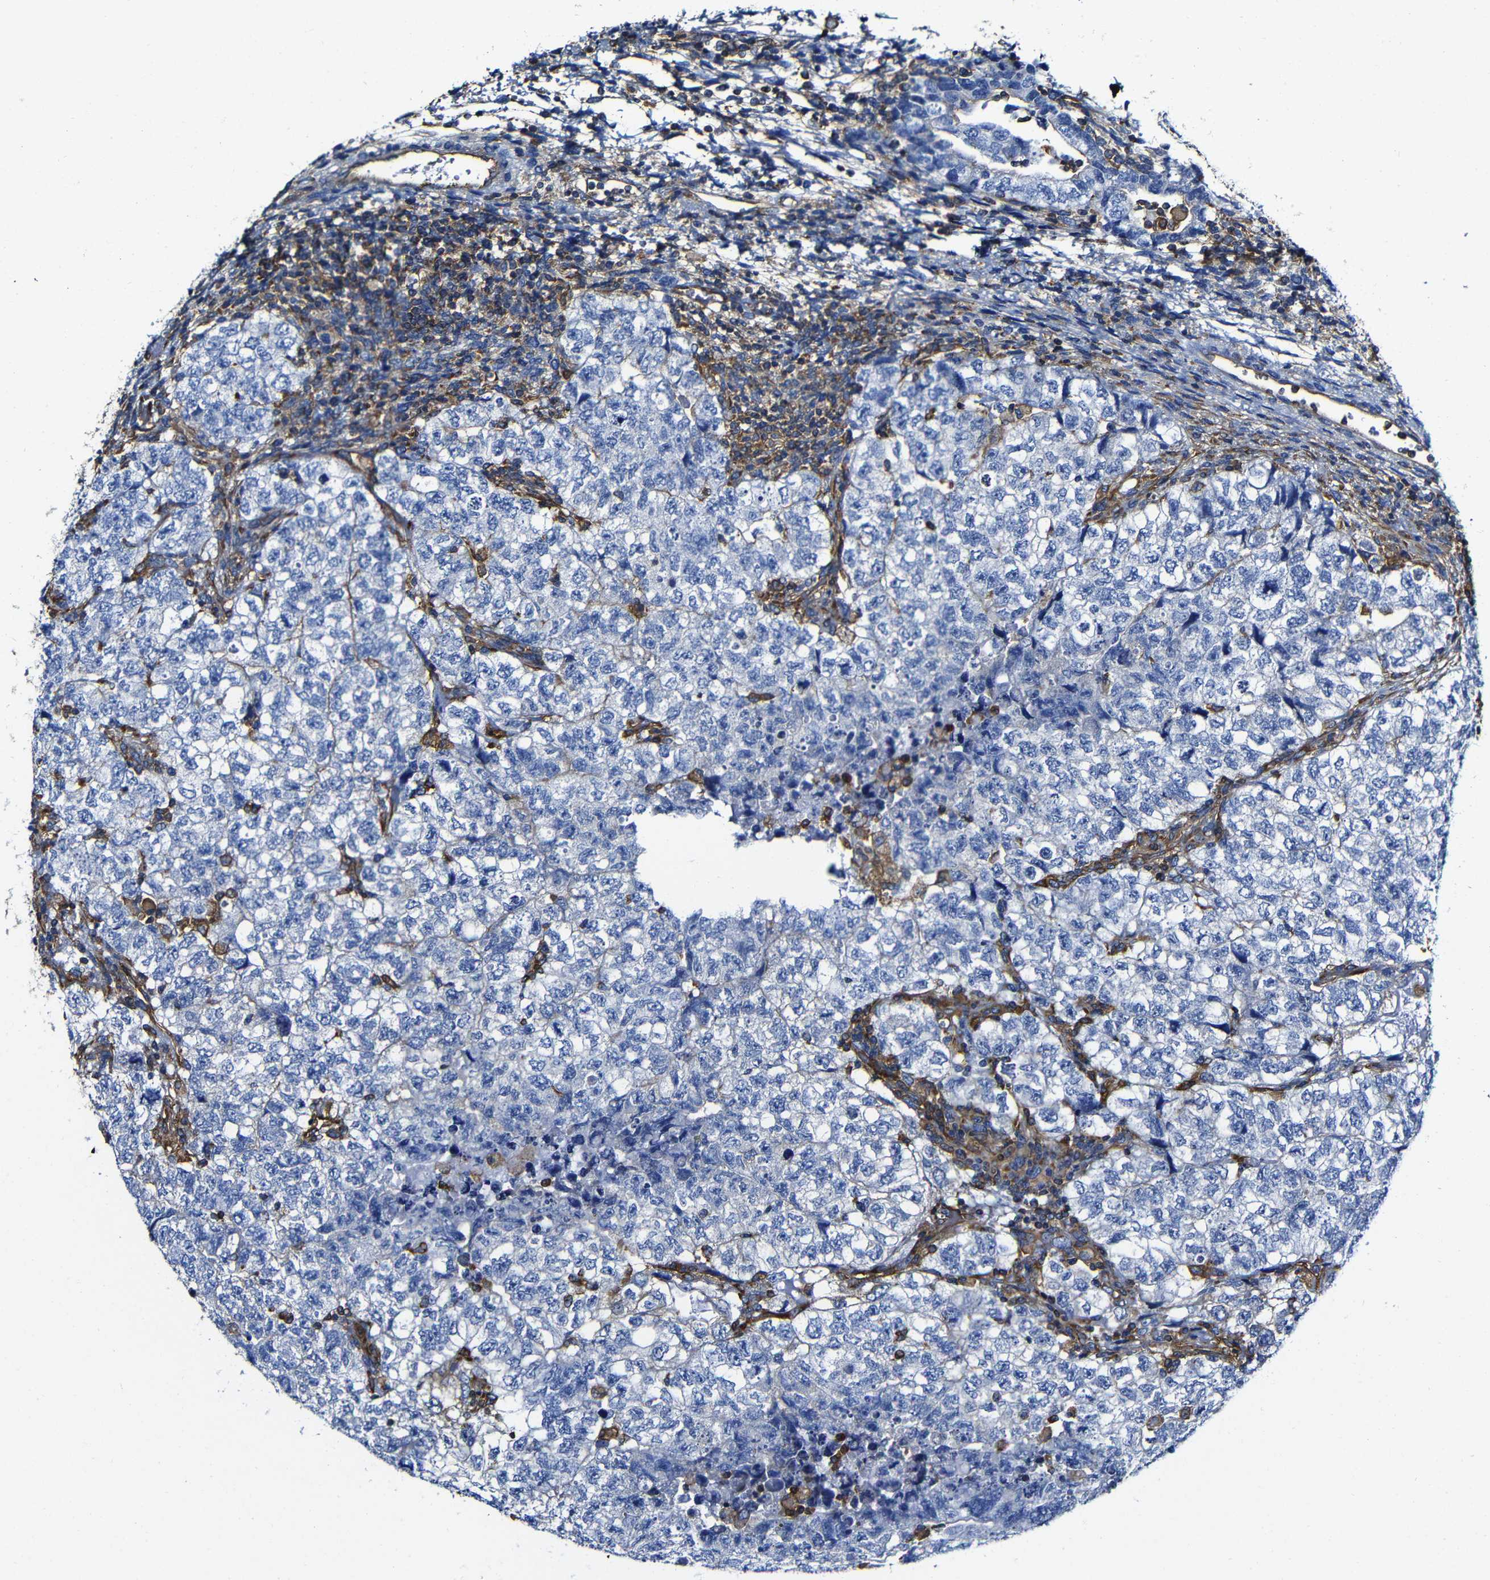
{"staining": {"intensity": "negative", "quantity": "none", "location": "none"}, "tissue": "testis cancer", "cell_type": "Tumor cells", "image_type": "cancer", "snomed": [{"axis": "morphology", "description": "Carcinoma, Embryonal, NOS"}, {"axis": "topography", "description": "Testis"}], "caption": "IHC histopathology image of neoplastic tissue: testis cancer stained with DAB (3,3'-diaminobenzidine) displays no significant protein positivity in tumor cells. (IHC, brightfield microscopy, high magnification).", "gene": "MSN", "patient": {"sex": "male", "age": 36}}